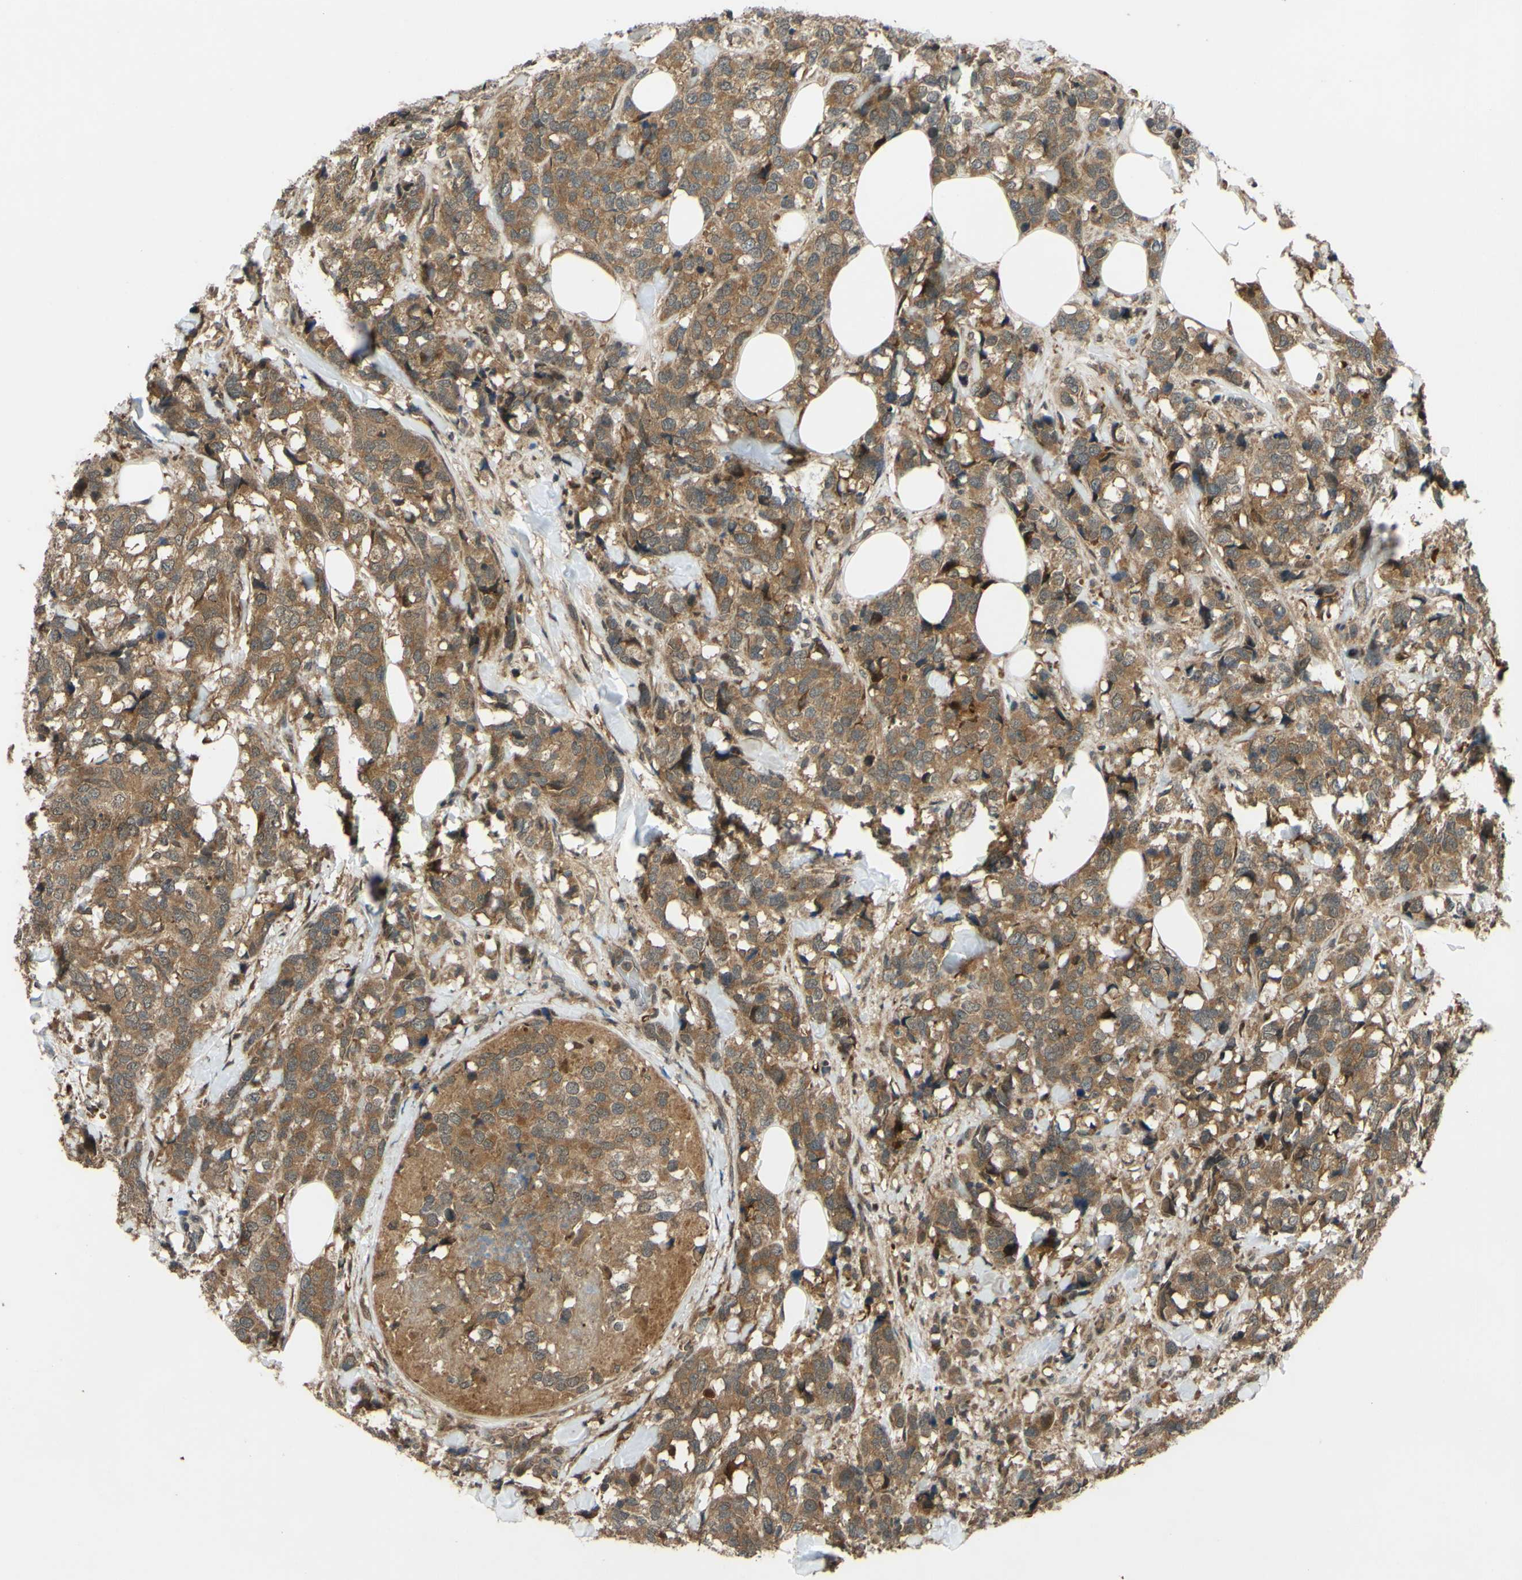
{"staining": {"intensity": "moderate", "quantity": ">75%", "location": "cytoplasmic/membranous"}, "tissue": "breast cancer", "cell_type": "Tumor cells", "image_type": "cancer", "snomed": [{"axis": "morphology", "description": "Lobular carcinoma"}, {"axis": "topography", "description": "Breast"}], "caption": "Breast lobular carcinoma was stained to show a protein in brown. There is medium levels of moderate cytoplasmic/membranous staining in about >75% of tumor cells.", "gene": "ABCC8", "patient": {"sex": "female", "age": 59}}